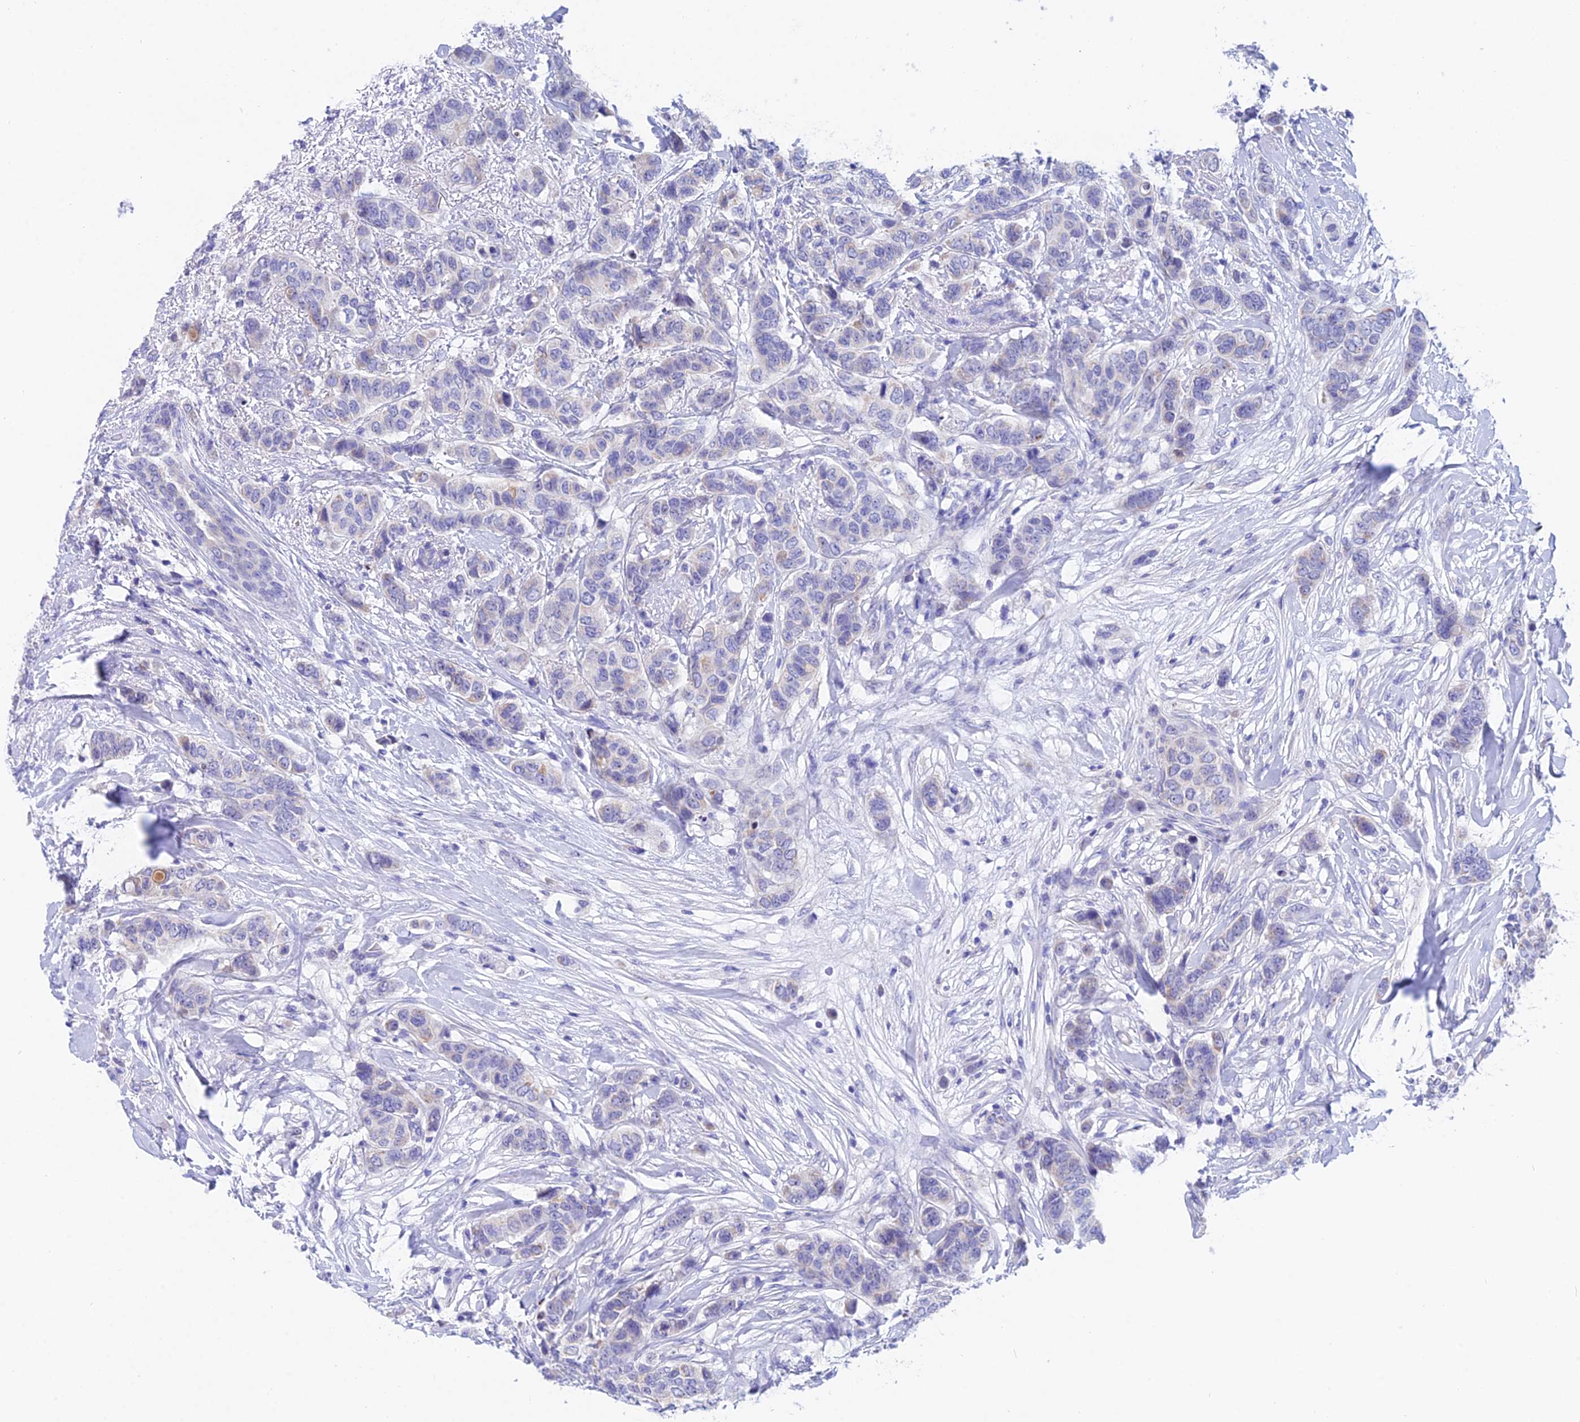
{"staining": {"intensity": "weak", "quantity": "<25%", "location": "cytoplasmic/membranous"}, "tissue": "breast cancer", "cell_type": "Tumor cells", "image_type": "cancer", "snomed": [{"axis": "morphology", "description": "Lobular carcinoma"}, {"axis": "topography", "description": "Breast"}], "caption": "Tumor cells are negative for brown protein staining in breast cancer (lobular carcinoma).", "gene": "CEP41", "patient": {"sex": "female", "age": 51}}